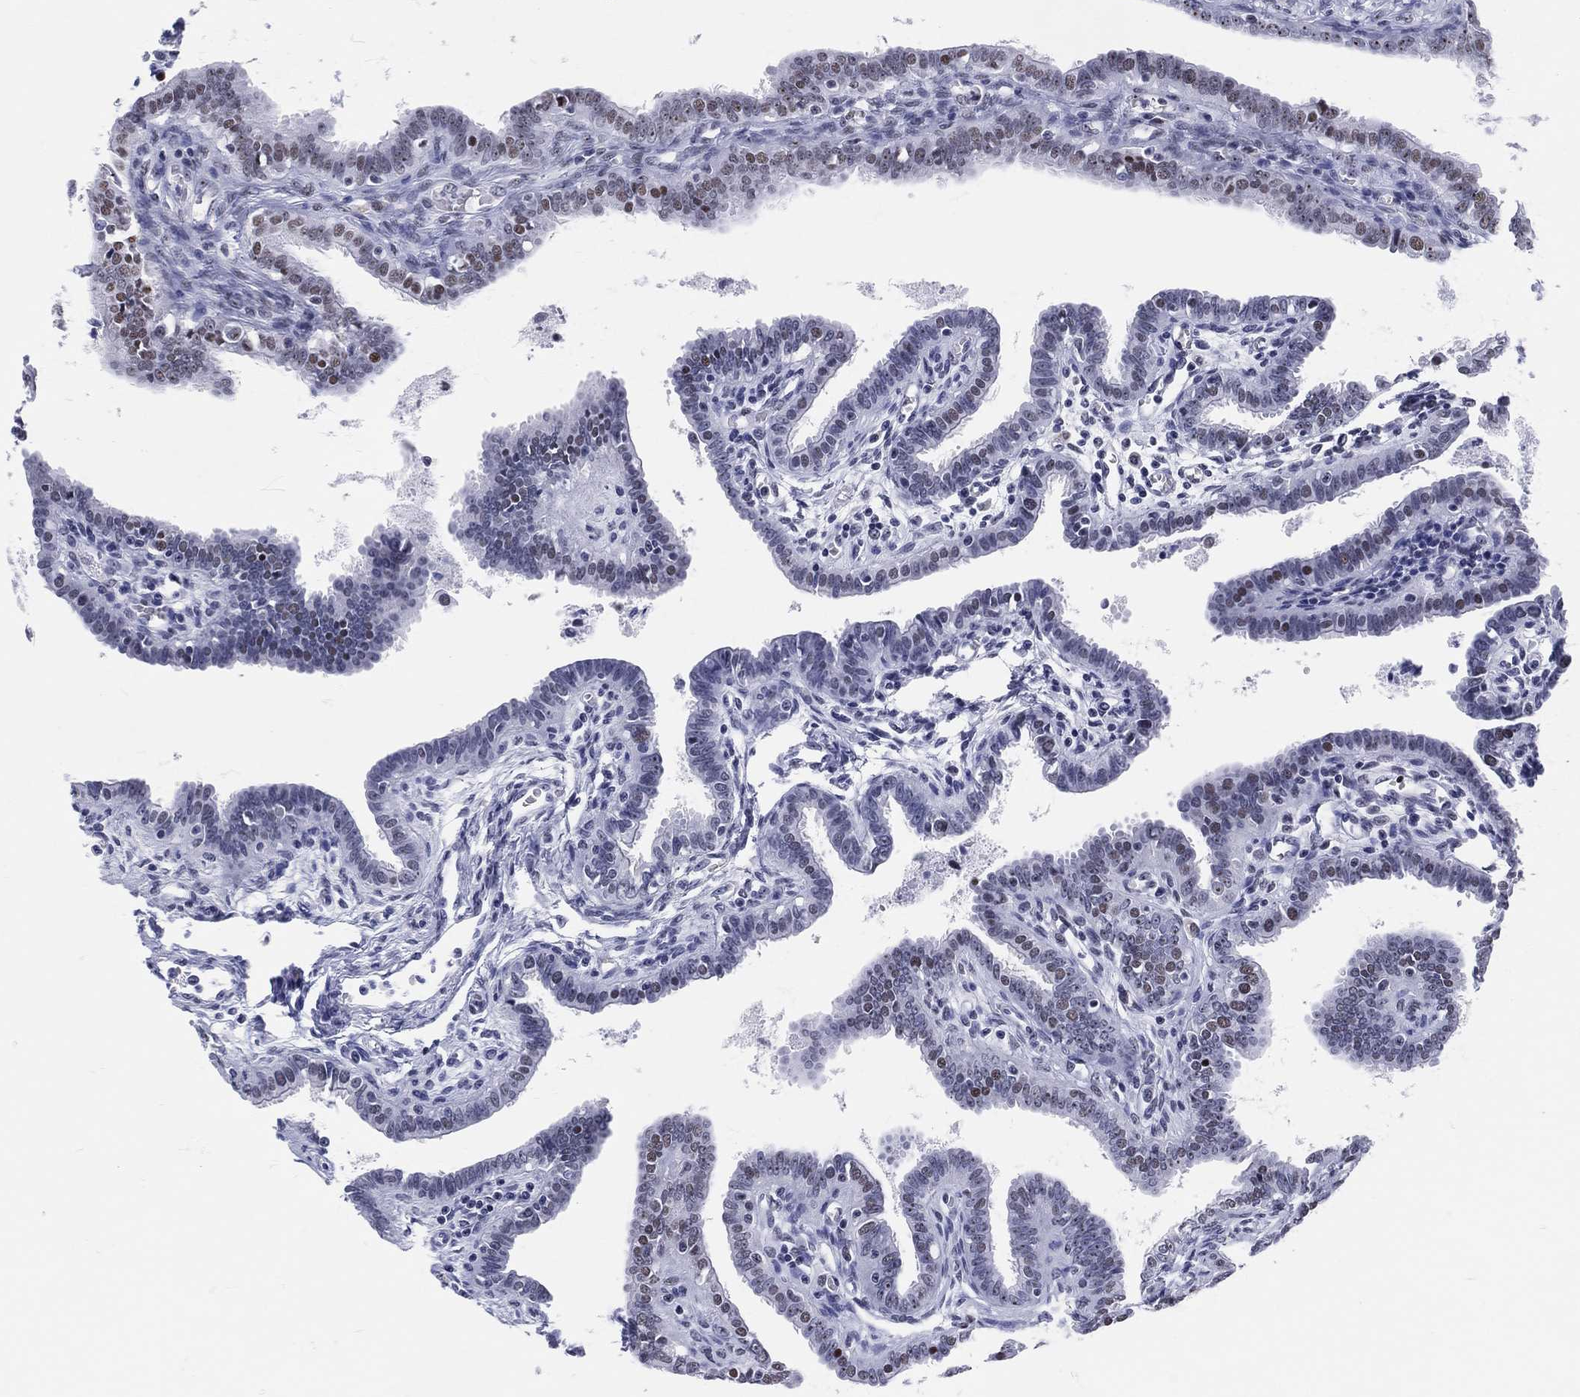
{"staining": {"intensity": "moderate", "quantity": "<25%", "location": "nuclear"}, "tissue": "fallopian tube", "cell_type": "Glandular cells", "image_type": "normal", "snomed": [{"axis": "morphology", "description": "Normal tissue, NOS"}, {"axis": "morphology", "description": "Carcinoma, endometroid"}, {"axis": "topography", "description": "Fallopian tube"}, {"axis": "topography", "description": "Ovary"}], "caption": "Protein analysis of benign fallopian tube displays moderate nuclear expression in about <25% of glandular cells. Nuclei are stained in blue.", "gene": "MAPK8IP1", "patient": {"sex": "female", "age": 42}}